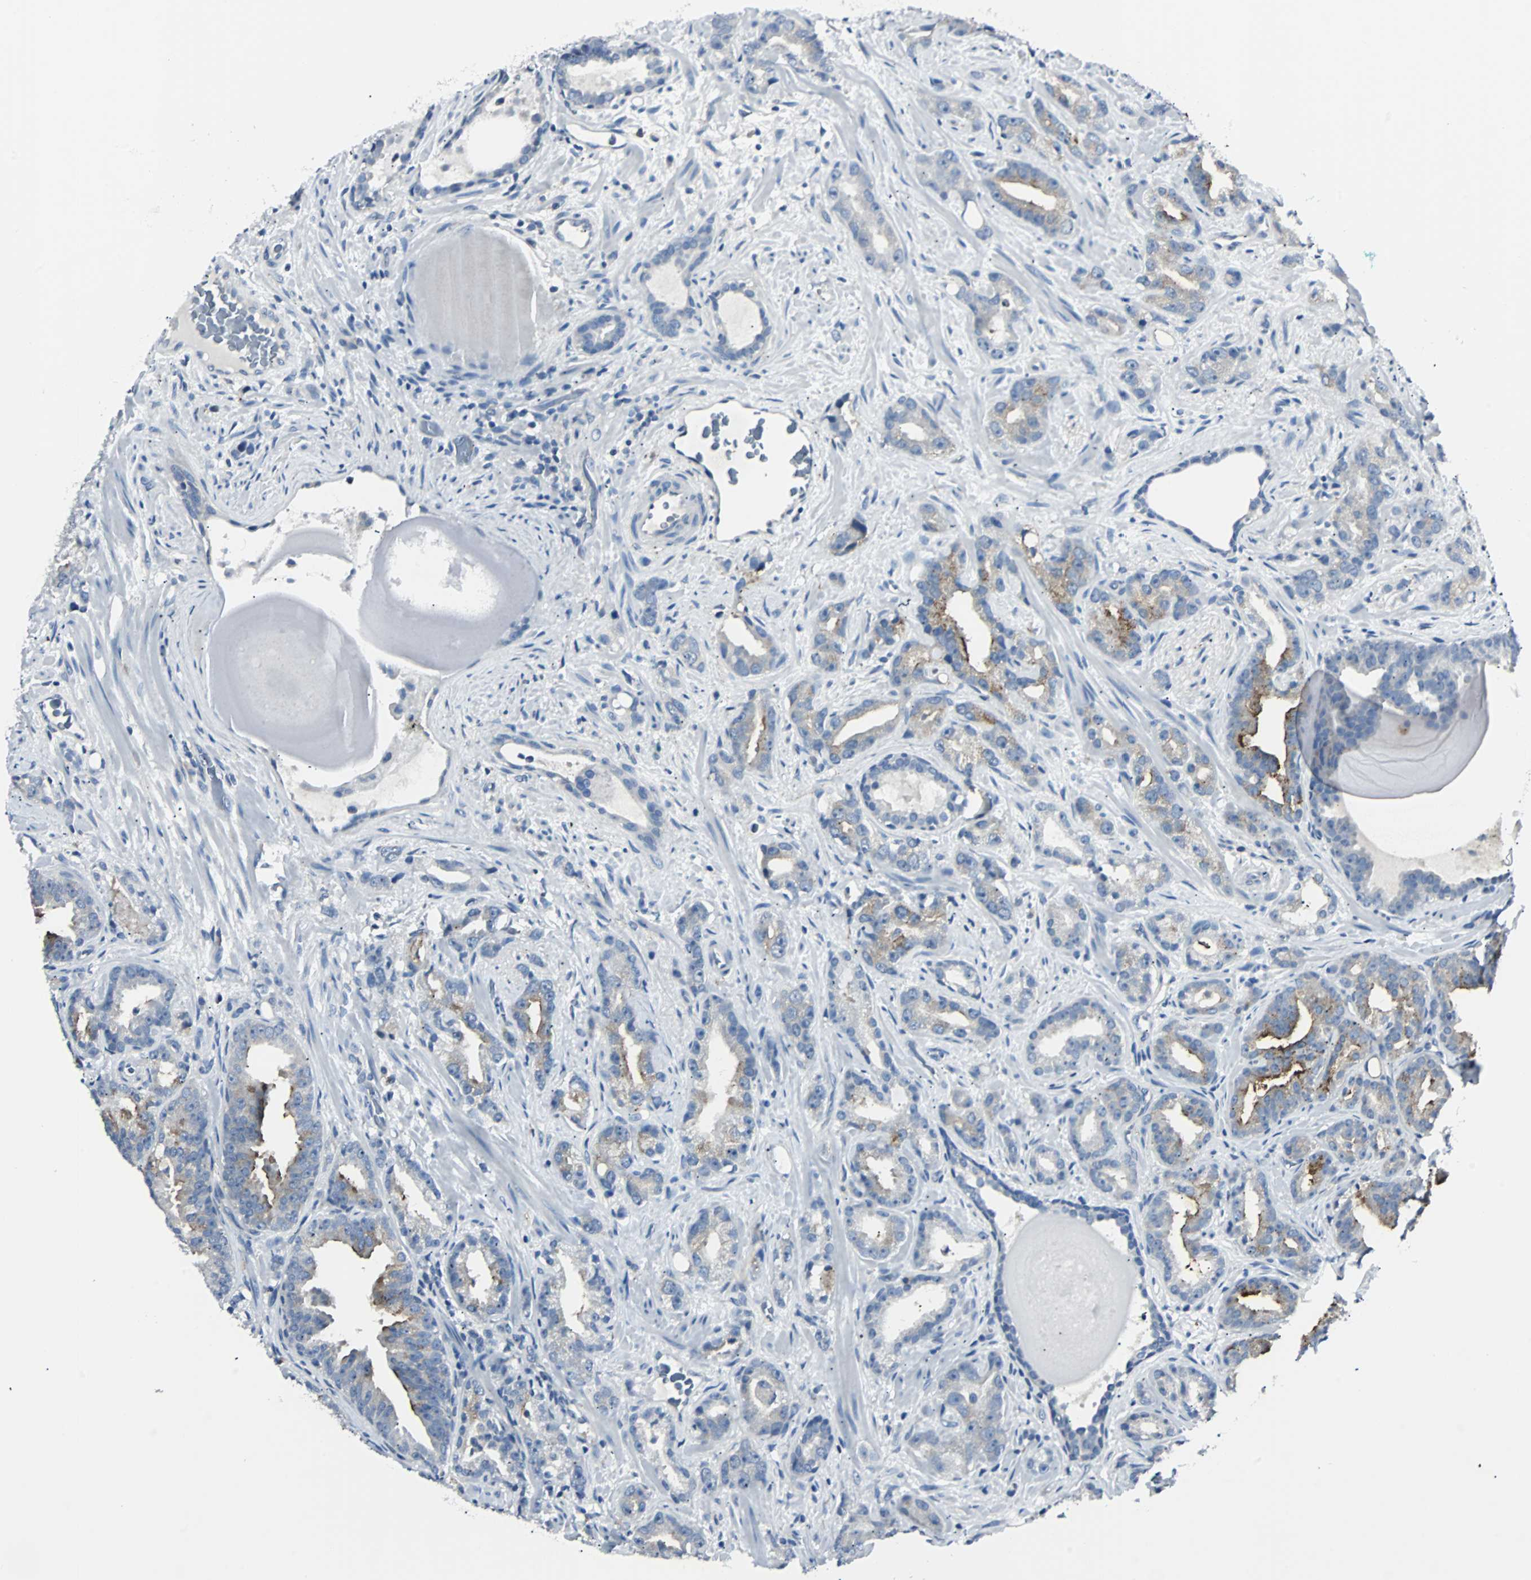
{"staining": {"intensity": "strong", "quantity": "<25%", "location": "cytoplasmic/membranous"}, "tissue": "prostate cancer", "cell_type": "Tumor cells", "image_type": "cancer", "snomed": [{"axis": "morphology", "description": "Adenocarcinoma, Low grade"}, {"axis": "topography", "description": "Prostate"}], "caption": "An immunohistochemistry (IHC) histopathology image of tumor tissue is shown. Protein staining in brown labels strong cytoplasmic/membranous positivity in prostate cancer (low-grade adenocarcinoma) within tumor cells.", "gene": "RASA1", "patient": {"sex": "male", "age": 63}}